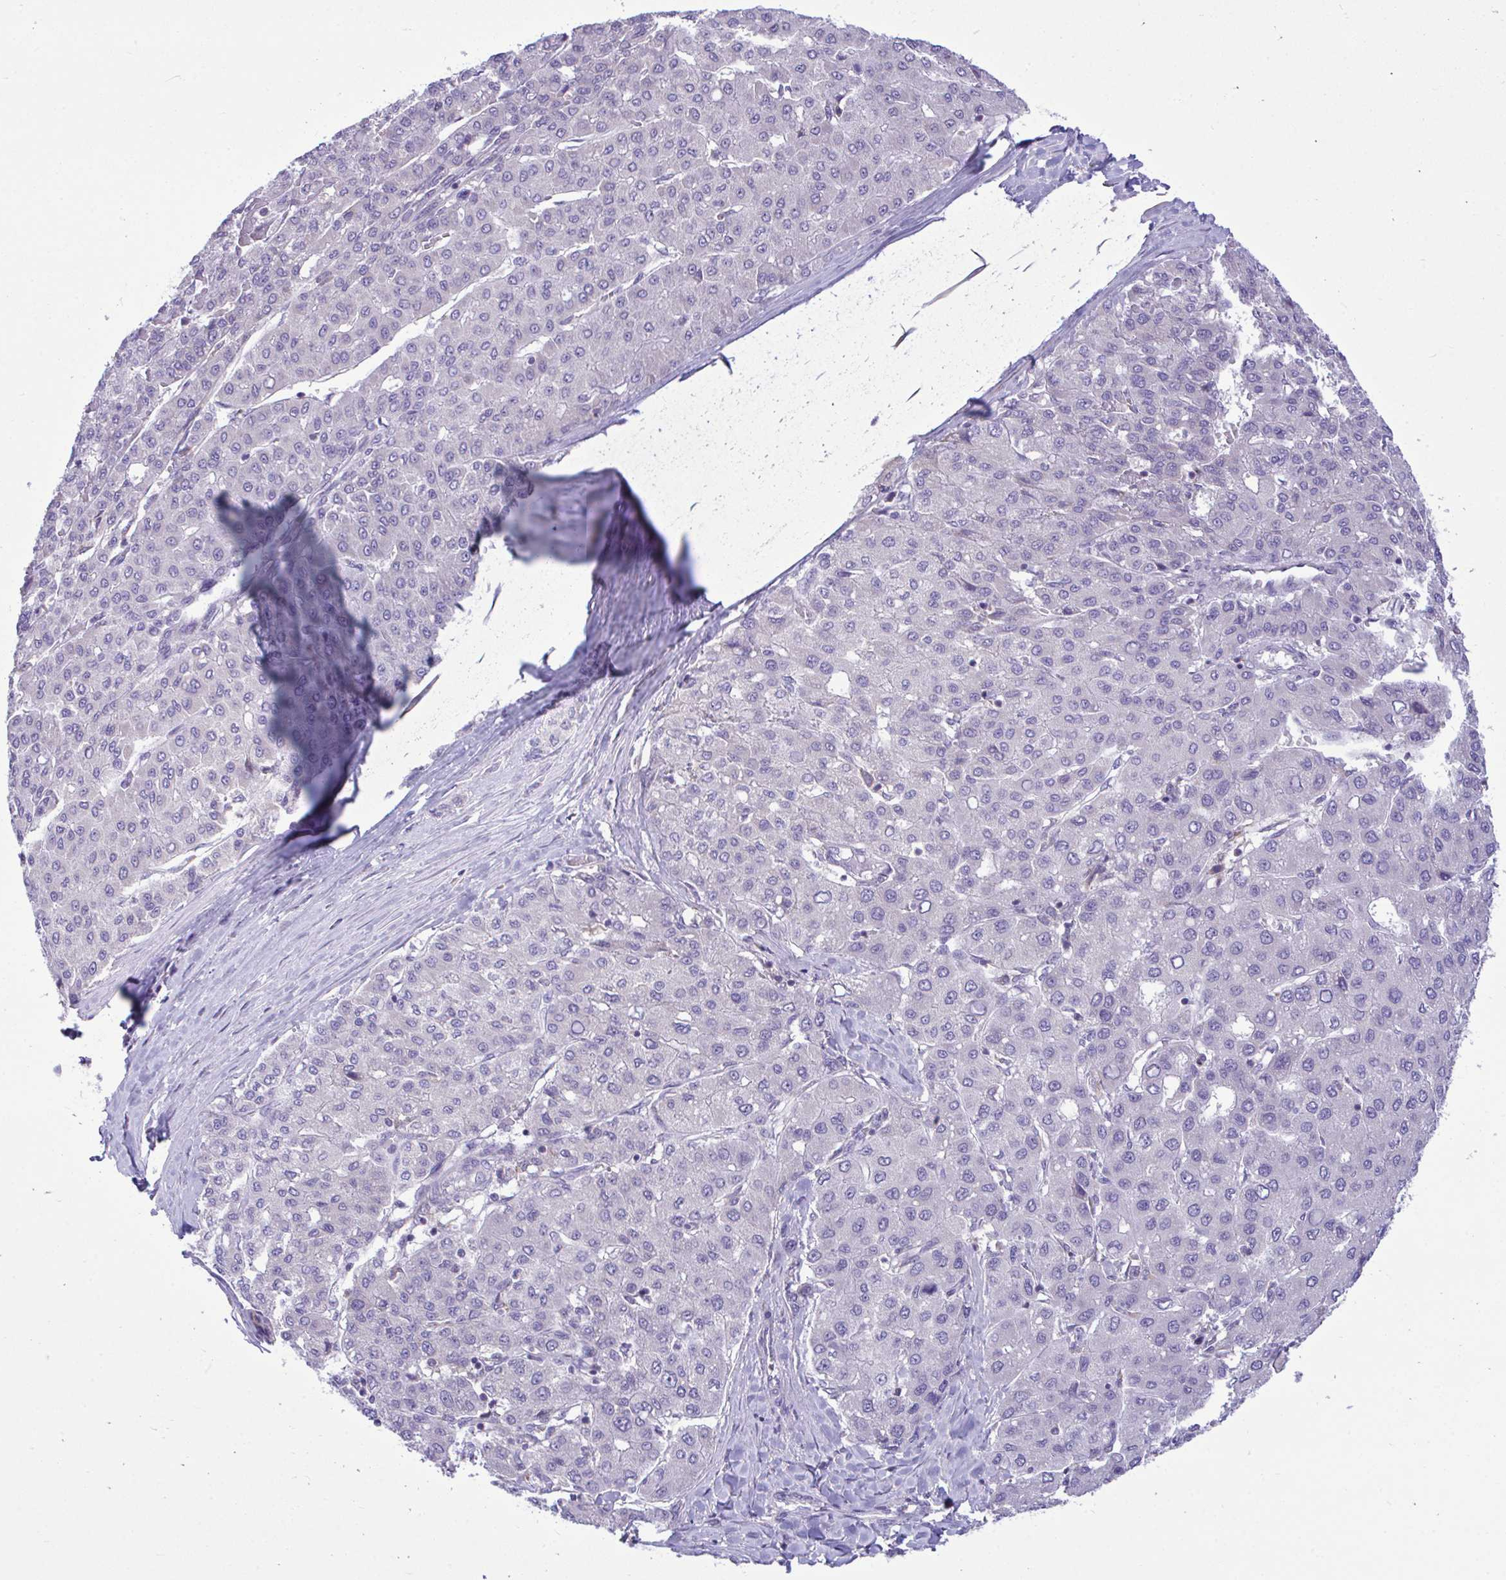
{"staining": {"intensity": "negative", "quantity": "none", "location": "none"}, "tissue": "liver cancer", "cell_type": "Tumor cells", "image_type": "cancer", "snomed": [{"axis": "morphology", "description": "Carcinoma, Hepatocellular, NOS"}, {"axis": "topography", "description": "Liver"}], "caption": "Tumor cells show no significant protein expression in liver hepatocellular carcinoma.", "gene": "PIGK", "patient": {"sex": "male", "age": 65}}